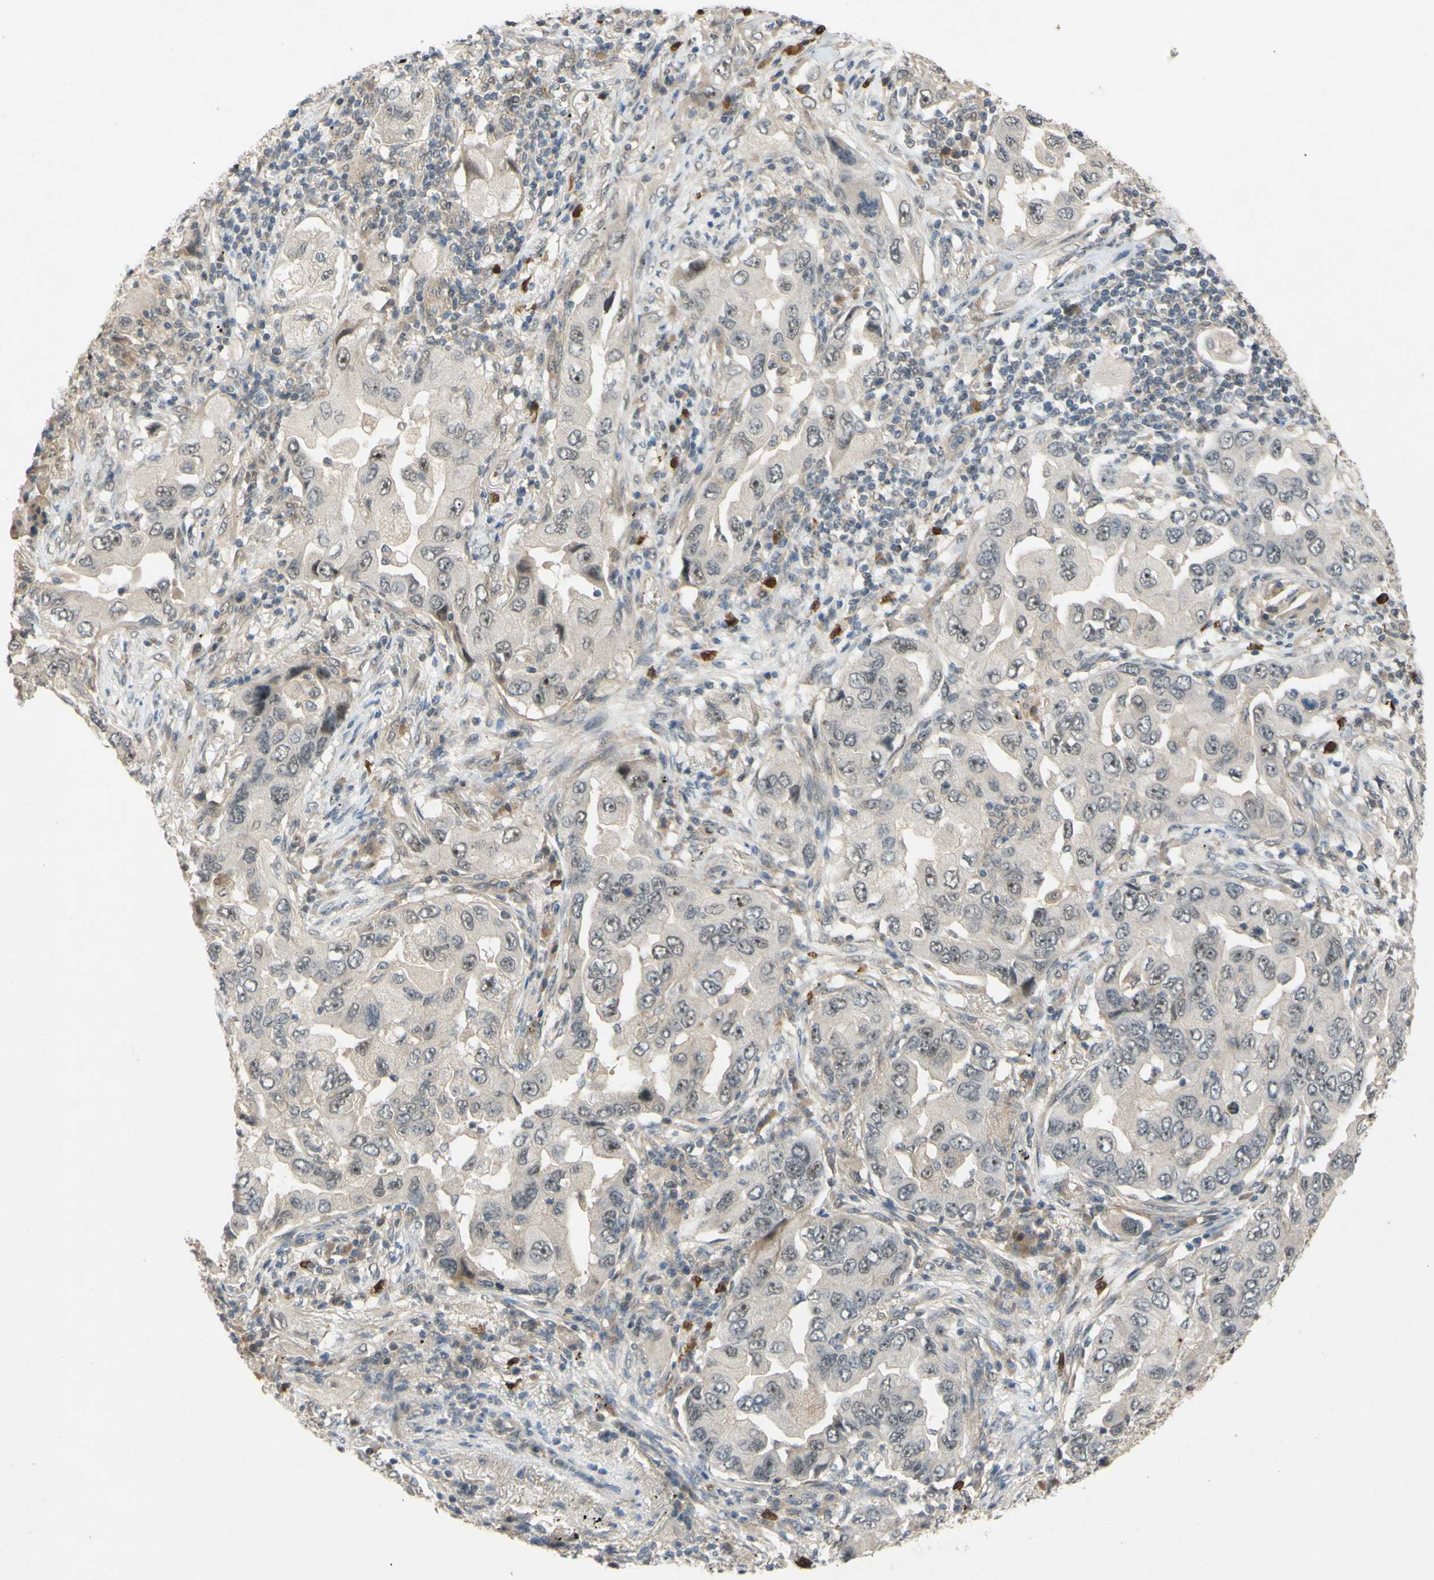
{"staining": {"intensity": "negative", "quantity": "none", "location": "none"}, "tissue": "lung cancer", "cell_type": "Tumor cells", "image_type": "cancer", "snomed": [{"axis": "morphology", "description": "Adenocarcinoma, NOS"}, {"axis": "topography", "description": "Lung"}], "caption": "Lung cancer stained for a protein using immunohistochemistry (IHC) reveals no expression tumor cells.", "gene": "ALK", "patient": {"sex": "female", "age": 65}}